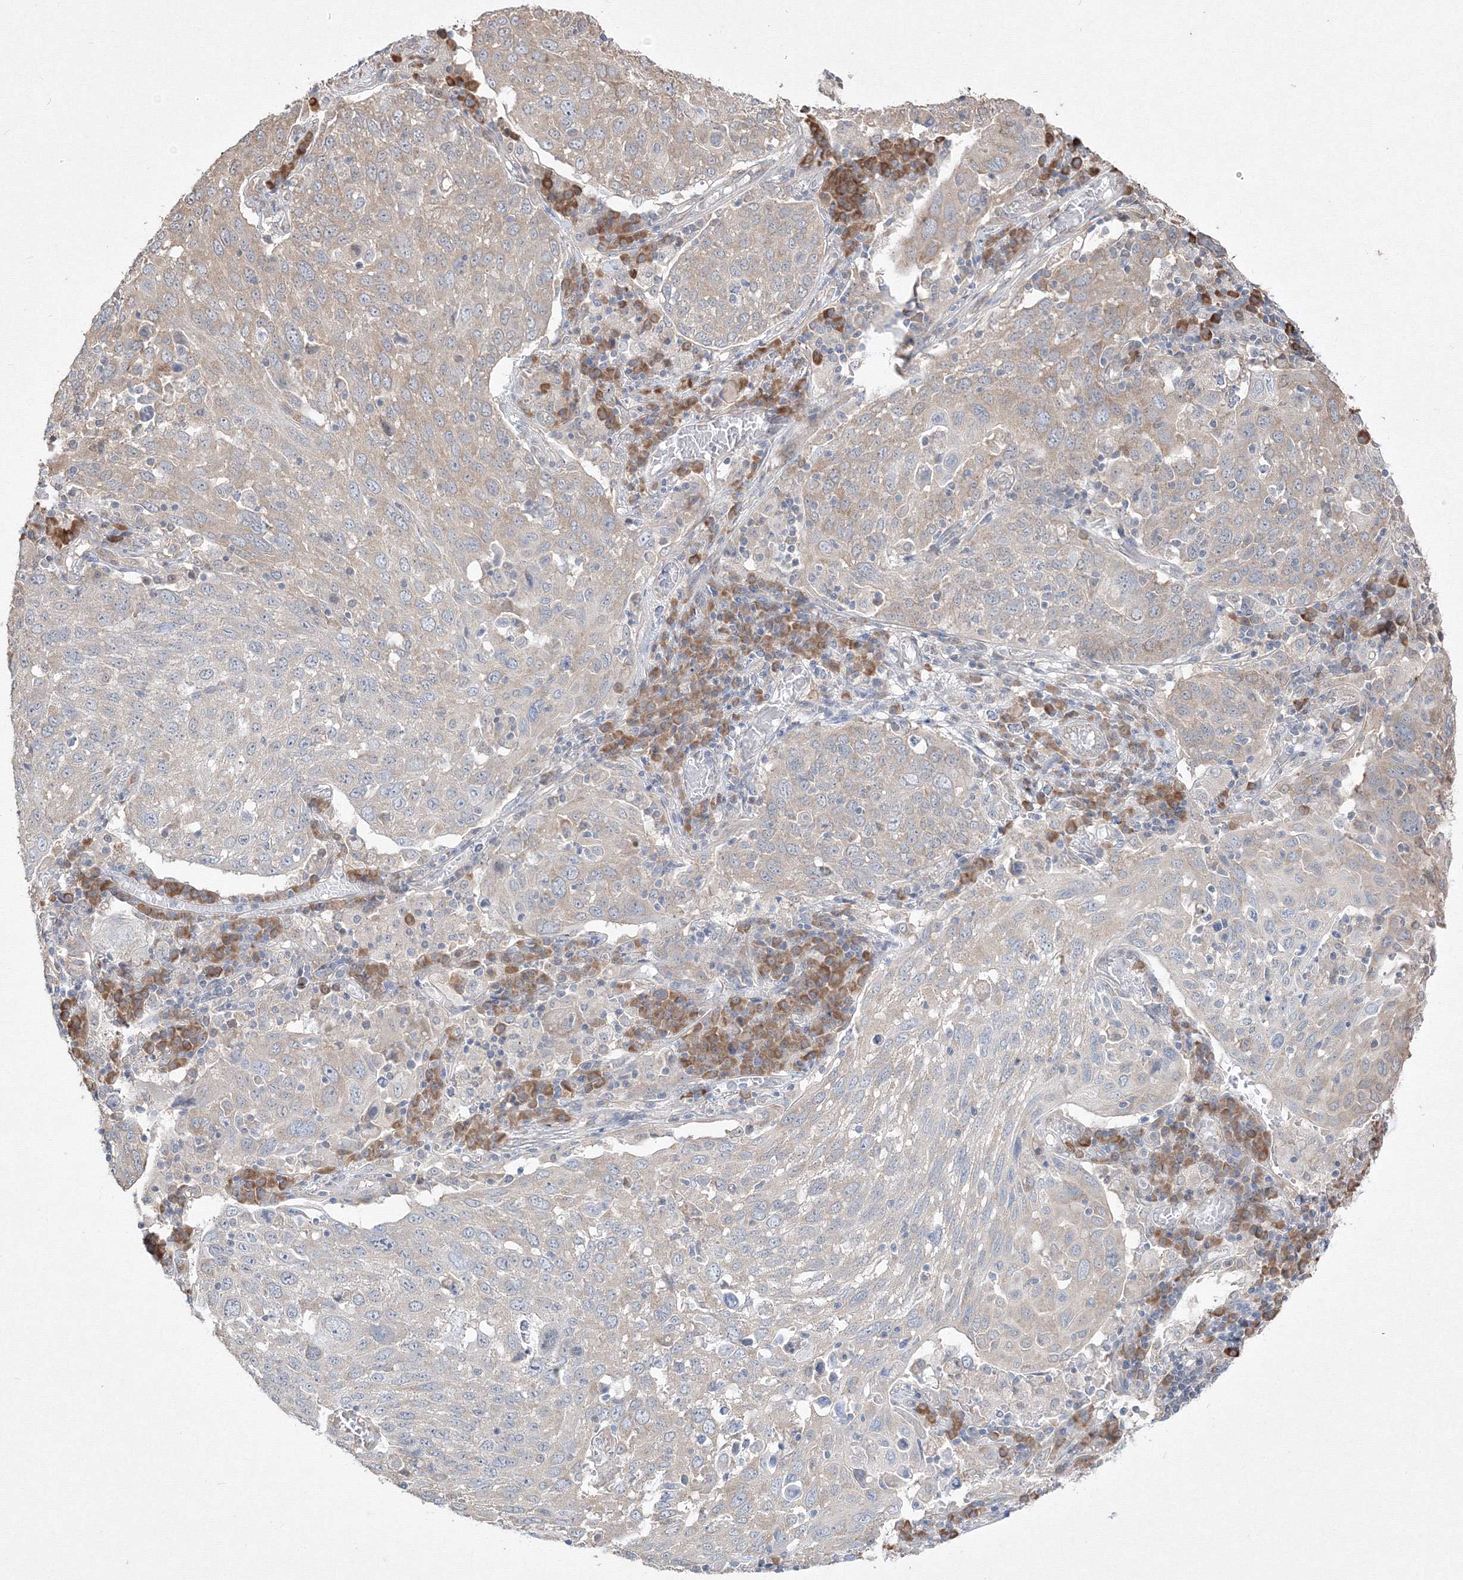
{"staining": {"intensity": "weak", "quantity": "<25%", "location": "cytoplasmic/membranous"}, "tissue": "lung cancer", "cell_type": "Tumor cells", "image_type": "cancer", "snomed": [{"axis": "morphology", "description": "Squamous cell carcinoma, NOS"}, {"axis": "topography", "description": "Lung"}], "caption": "IHC image of lung cancer stained for a protein (brown), which shows no staining in tumor cells.", "gene": "FBXL8", "patient": {"sex": "male", "age": 65}}